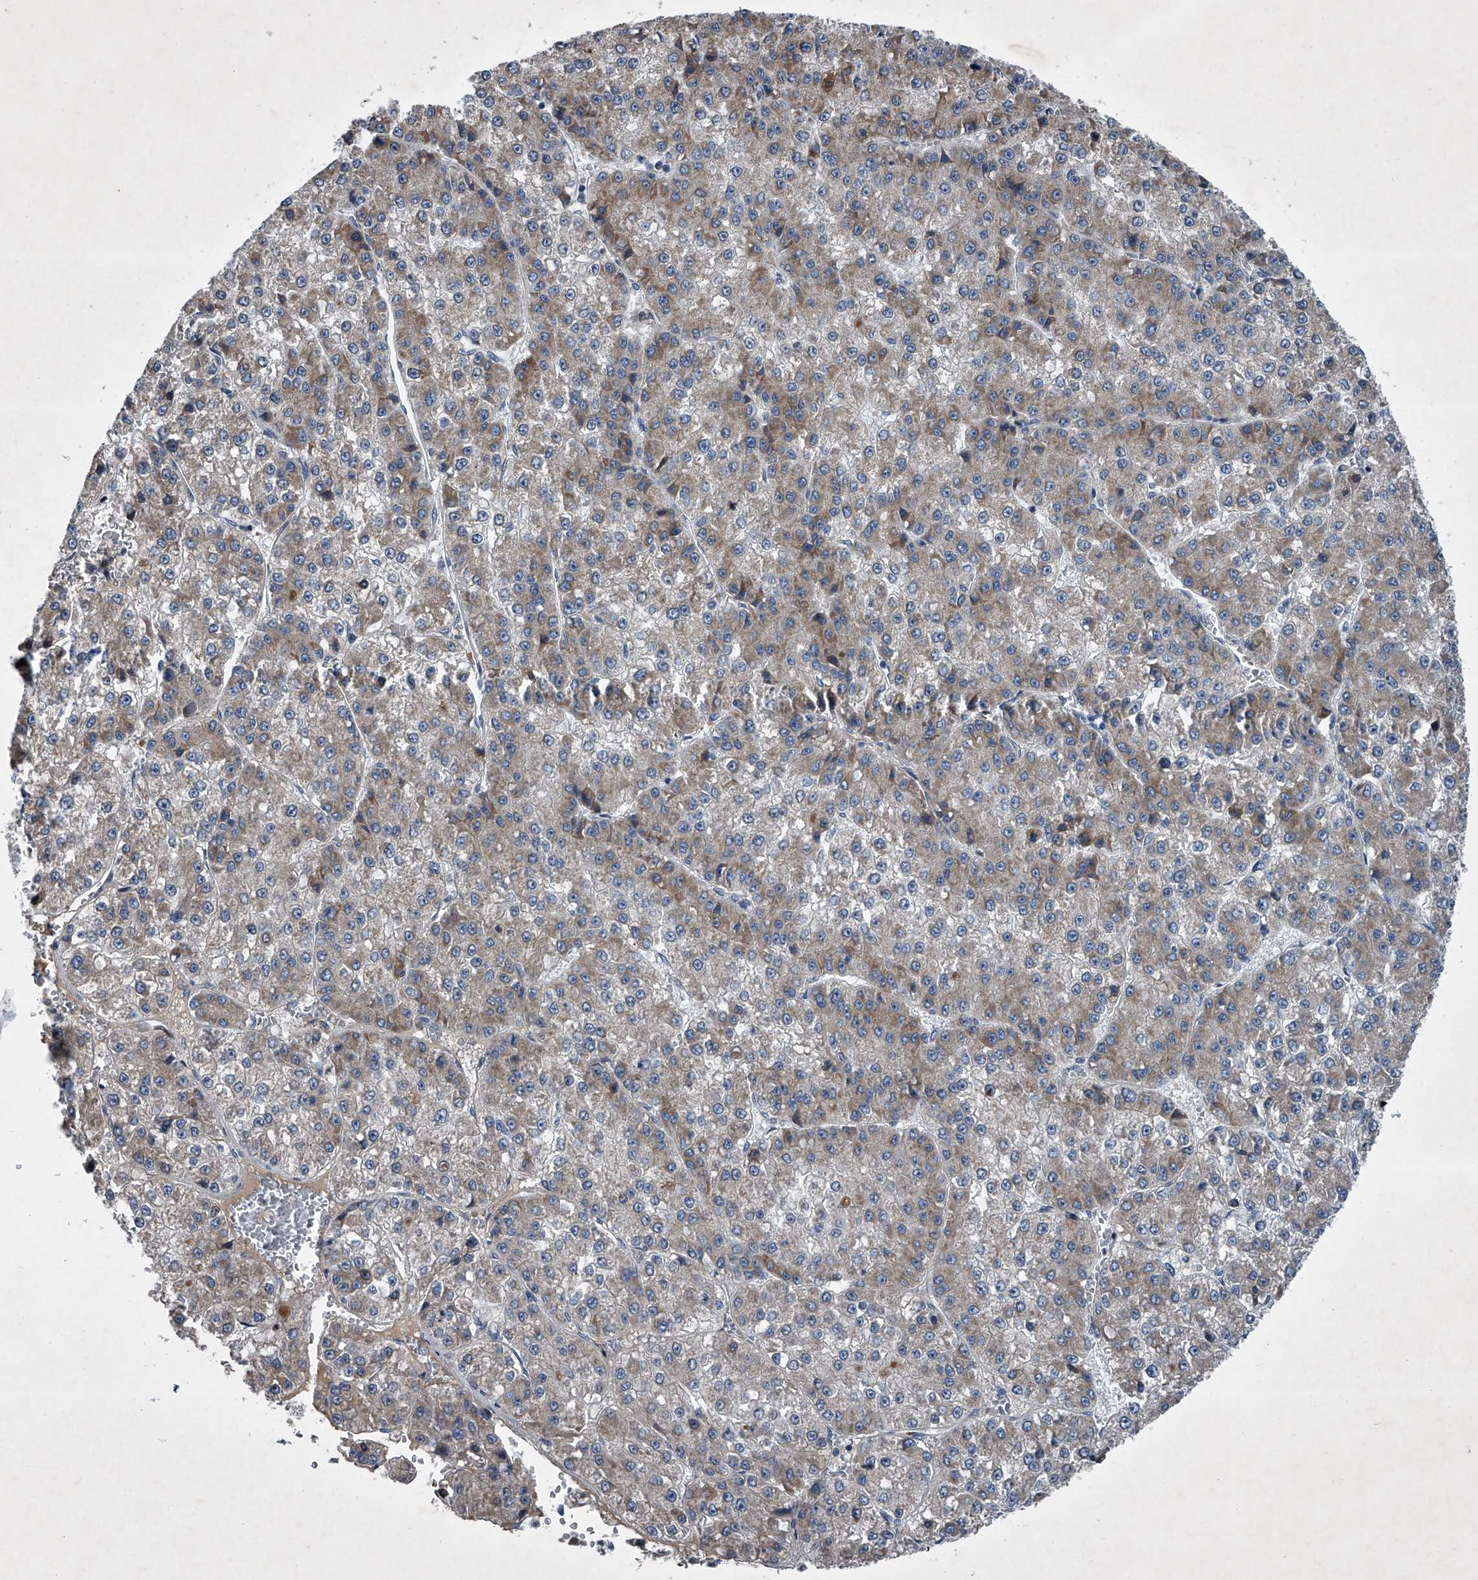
{"staining": {"intensity": "weak", "quantity": "25%-75%", "location": "cytoplasmic/membranous"}, "tissue": "liver cancer", "cell_type": "Tumor cells", "image_type": "cancer", "snomed": [{"axis": "morphology", "description": "Carcinoma, Hepatocellular, NOS"}, {"axis": "topography", "description": "Liver"}], "caption": "Liver cancer tissue shows weak cytoplasmic/membranous staining in about 25%-75% of tumor cells, visualized by immunohistochemistry.", "gene": "ABCG1", "patient": {"sex": "female", "age": 73}}